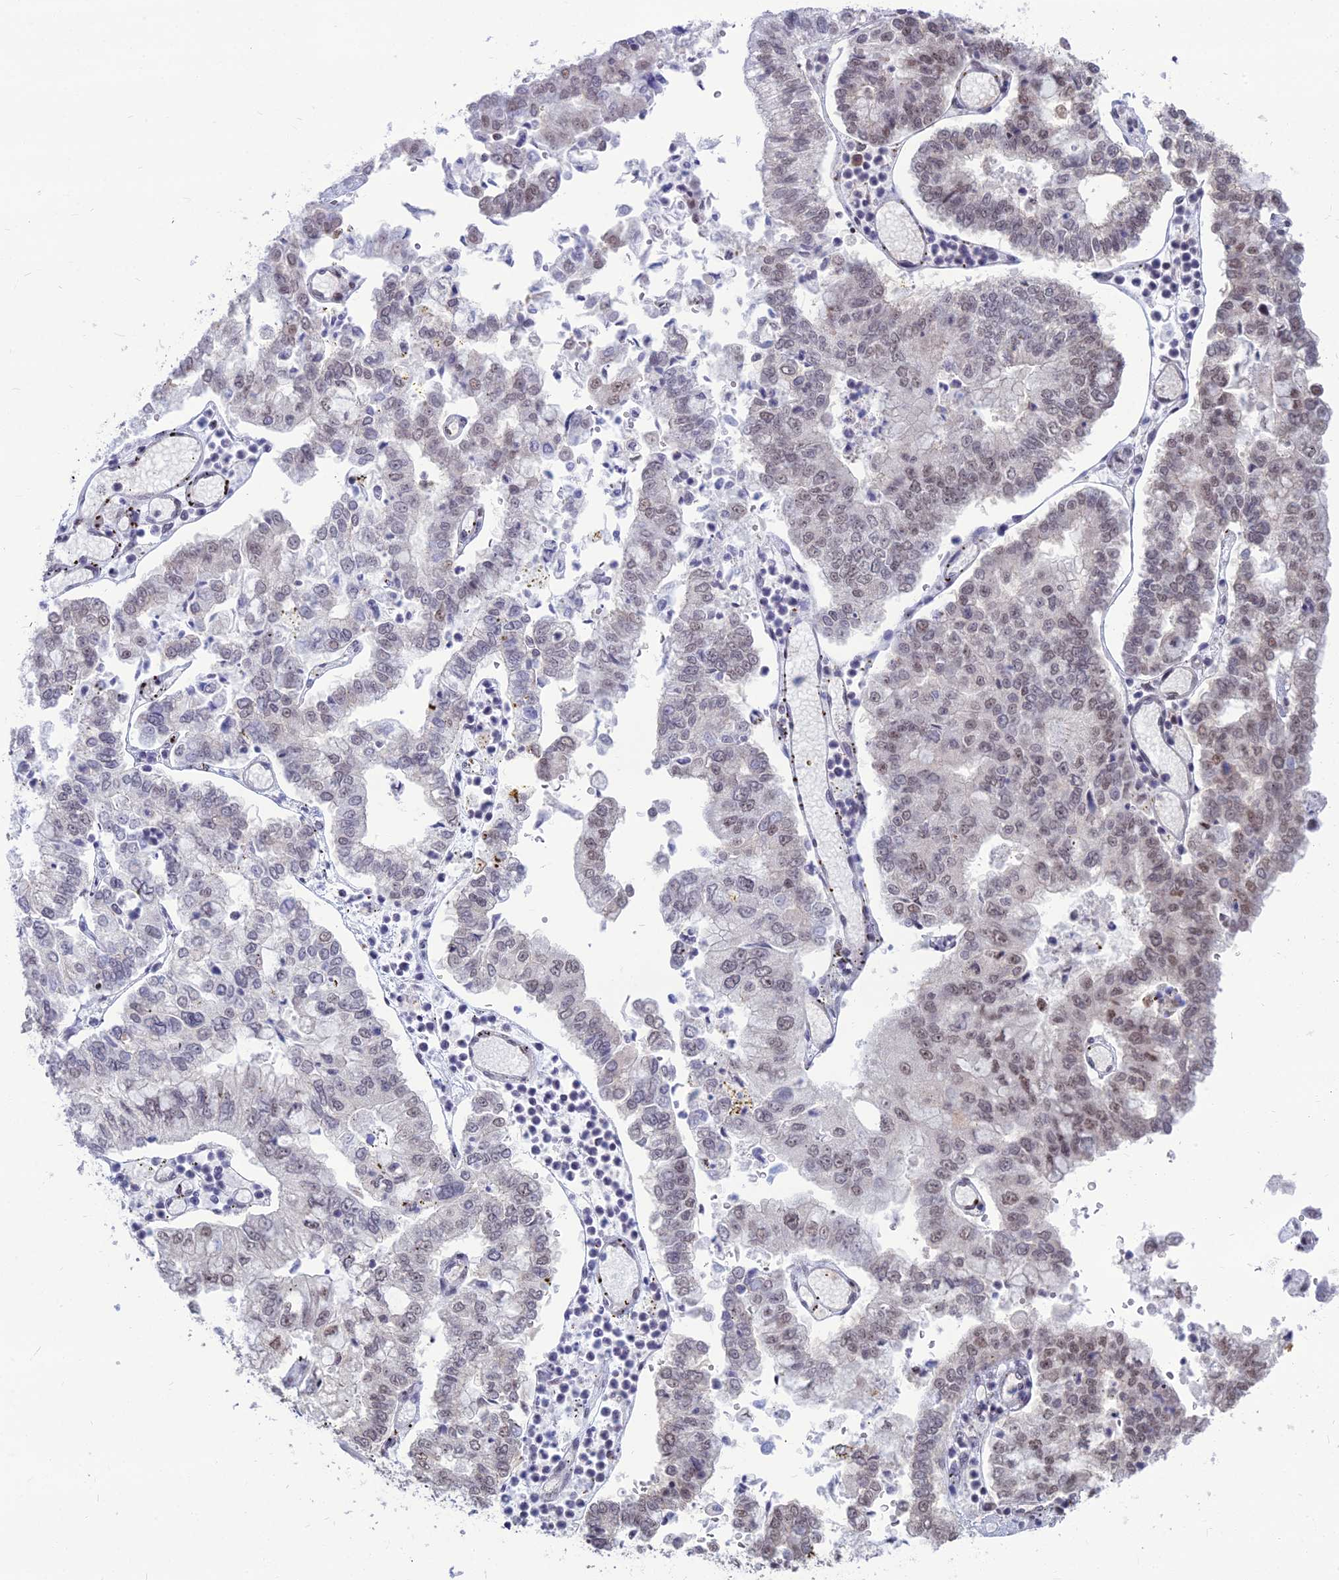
{"staining": {"intensity": "weak", "quantity": "25%-75%", "location": "nuclear"}, "tissue": "stomach cancer", "cell_type": "Tumor cells", "image_type": "cancer", "snomed": [{"axis": "morphology", "description": "Adenocarcinoma, NOS"}, {"axis": "topography", "description": "Stomach"}], "caption": "Immunohistochemistry of human adenocarcinoma (stomach) exhibits low levels of weak nuclear staining in about 25%-75% of tumor cells.", "gene": "SRSF7", "patient": {"sex": "male", "age": 76}}